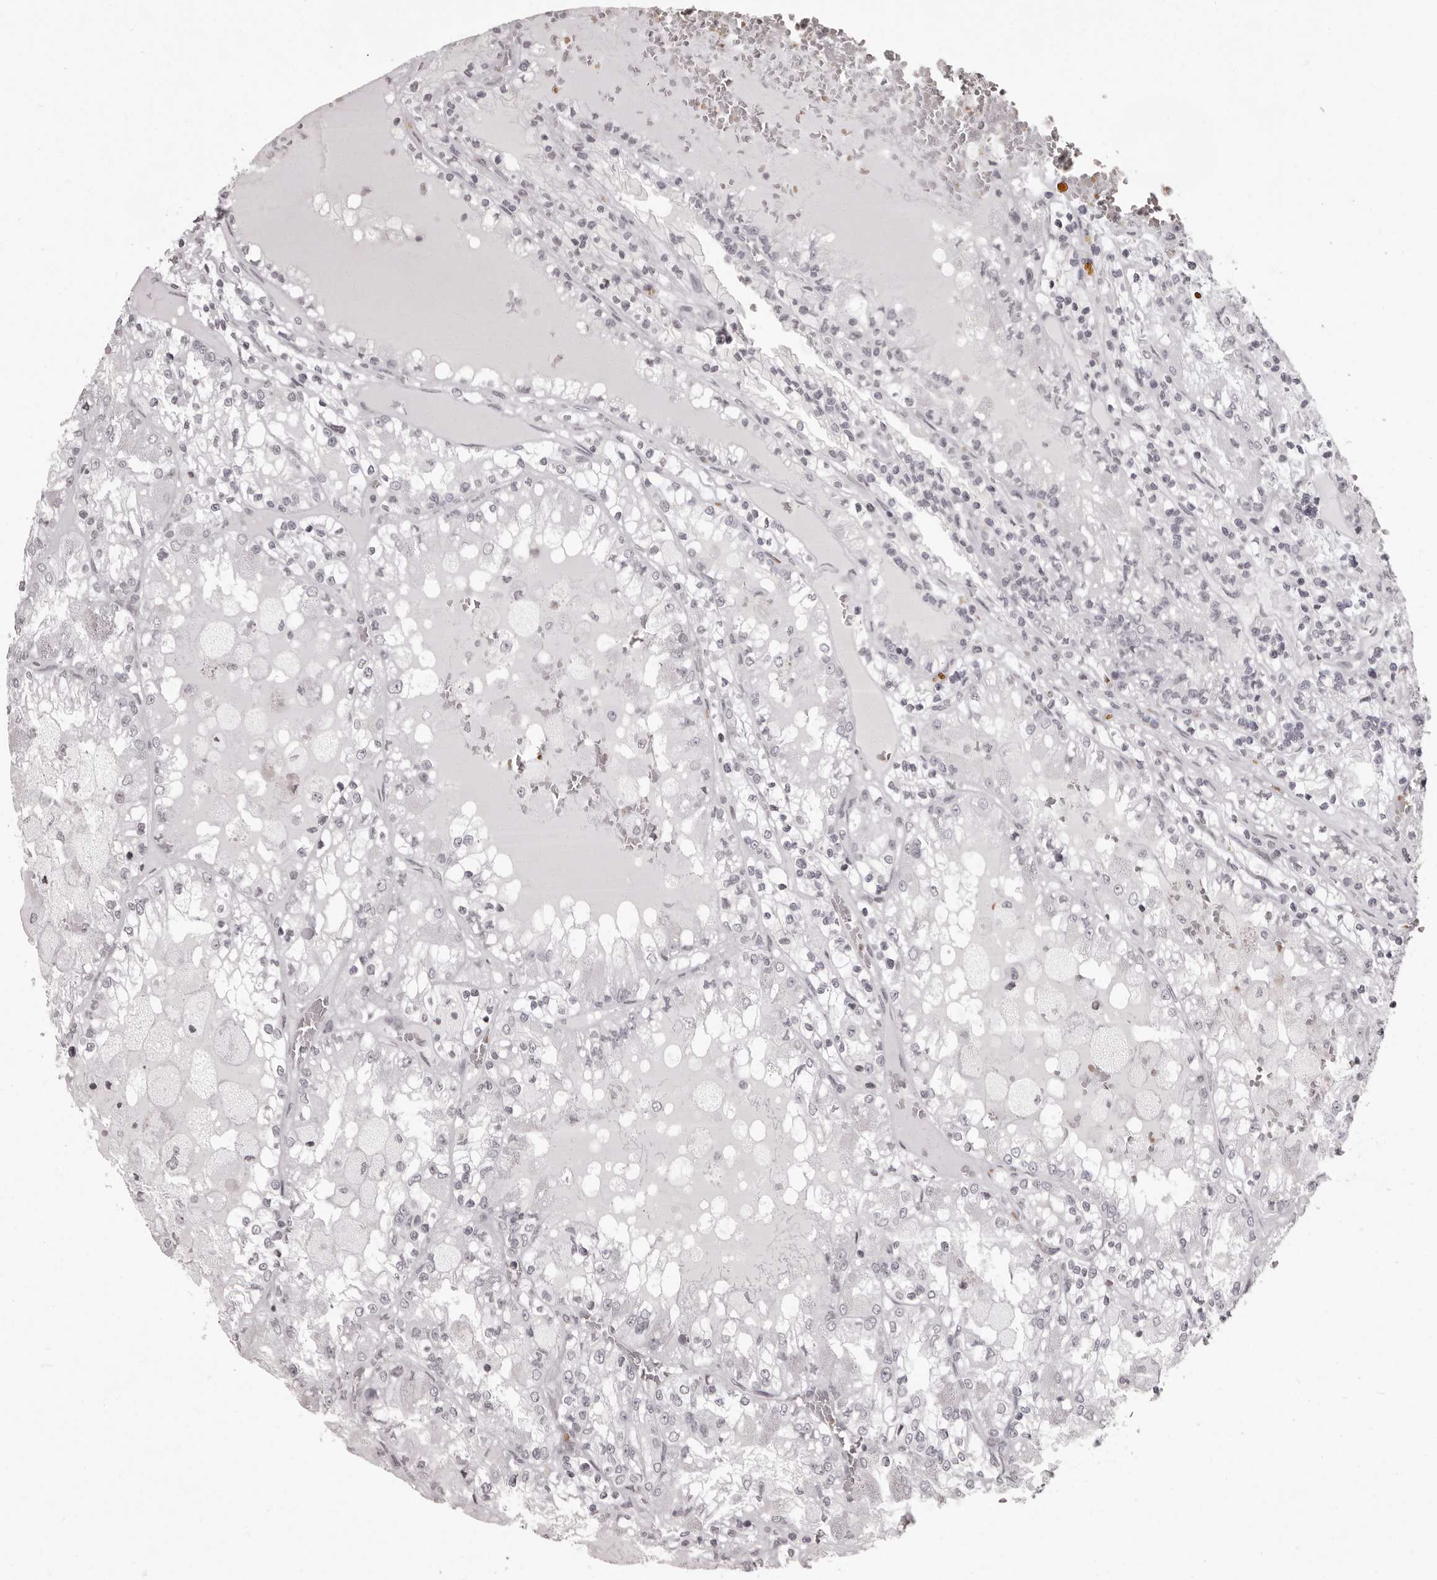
{"staining": {"intensity": "negative", "quantity": "none", "location": "none"}, "tissue": "renal cancer", "cell_type": "Tumor cells", "image_type": "cancer", "snomed": [{"axis": "morphology", "description": "Adenocarcinoma, NOS"}, {"axis": "topography", "description": "Kidney"}], "caption": "Tumor cells show no significant expression in renal cancer.", "gene": "C8orf74", "patient": {"sex": "female", "age": 56}}